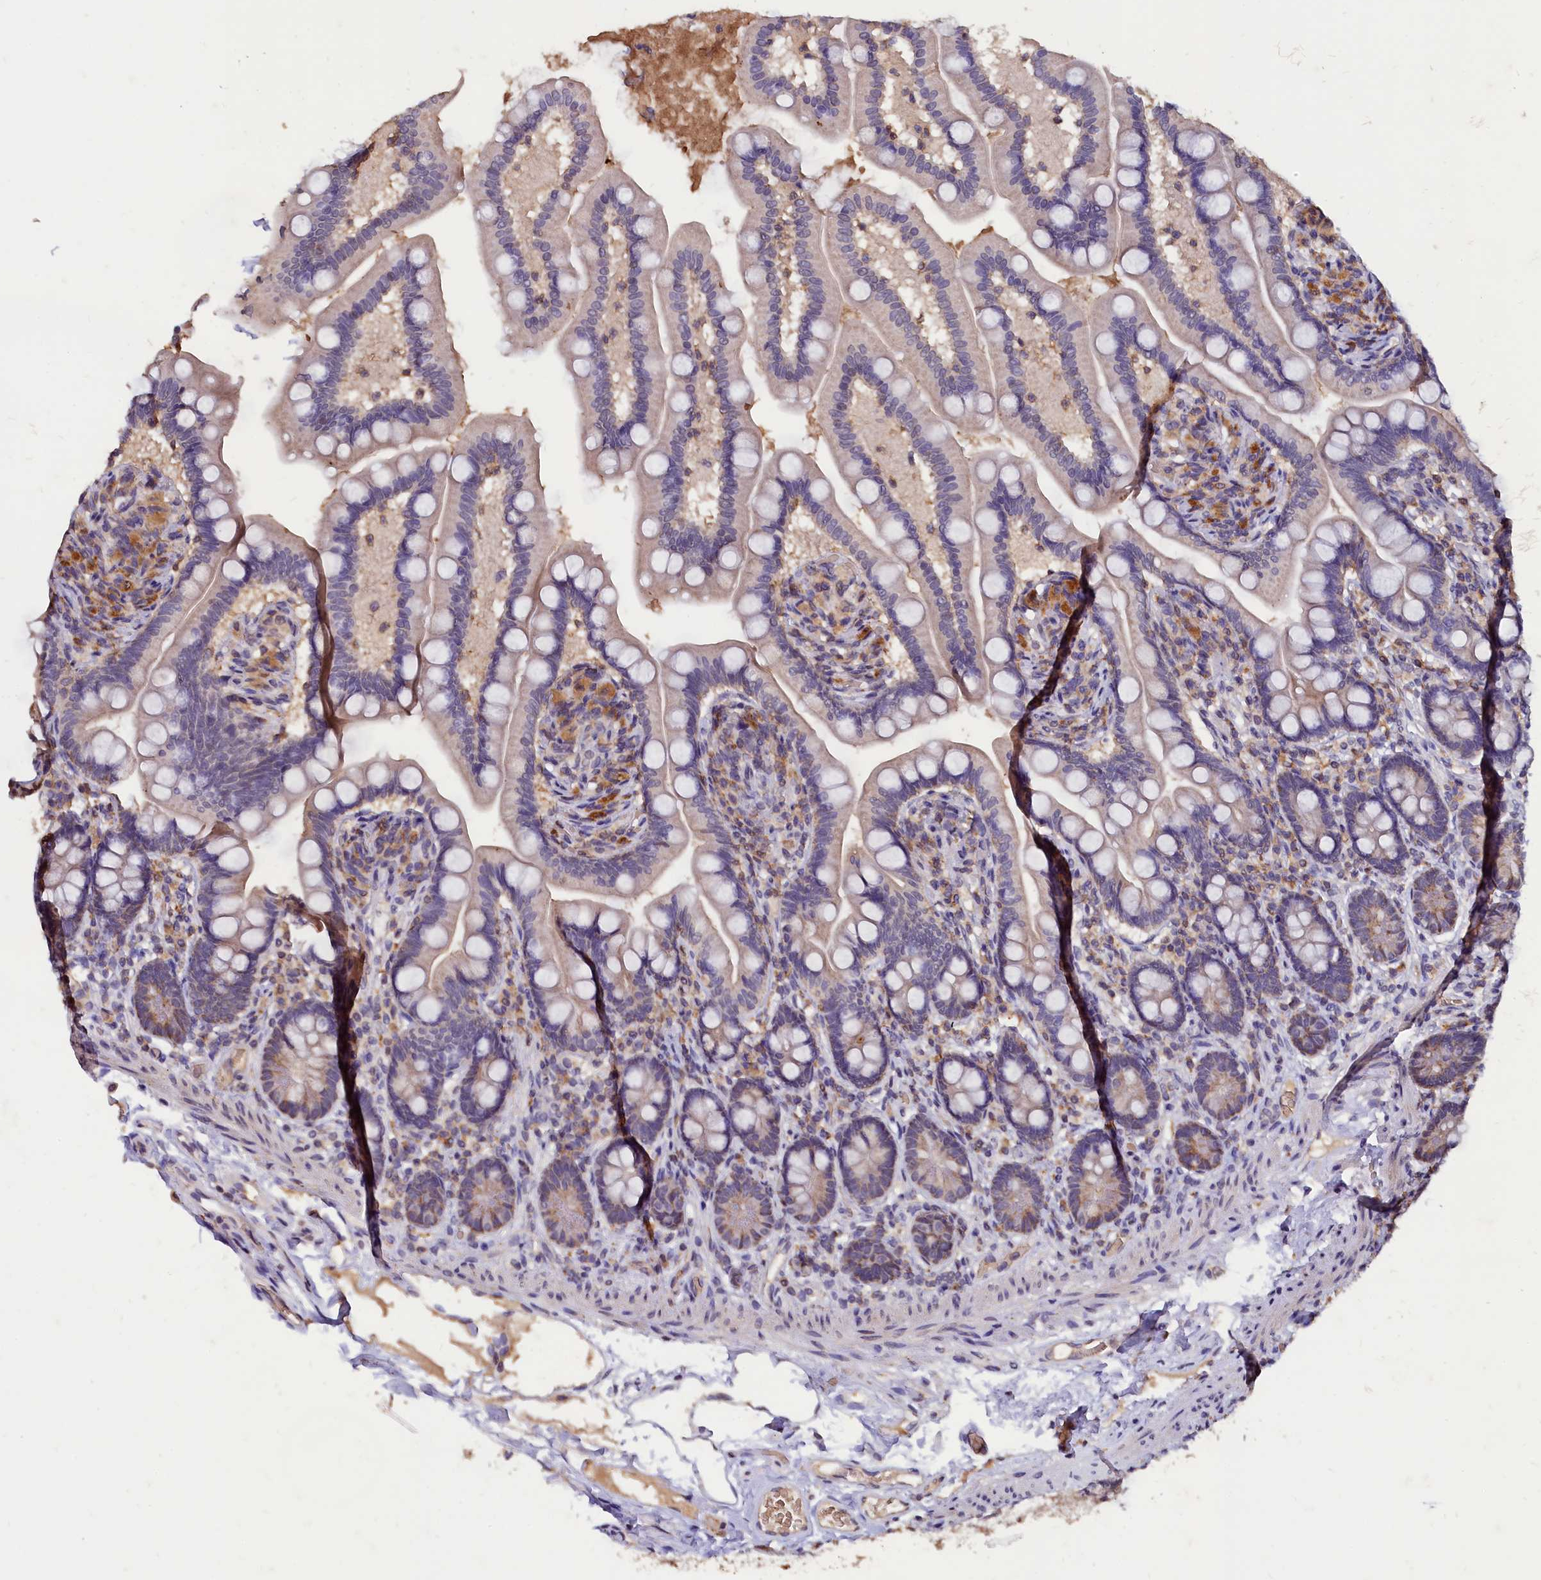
{"staining": {"intensity": "weak", "quantity": "25%-75%", "location": "cytoplasmic/membranous"}, "tissue": "small intestine", "cell_type": "Glandular cells", "image_type": "normal", "snomed": [{"axis": "morphology", "description": "Normal tissue, NOS"}, {"axis": "topography", "description": "Small intestine"}], "caption": "This image reveals immunohistochemistry (IHC) staining of unremarkable human small intestine, with low weak cytoplasmic/membranous expression in about 25%-75% of glandular cells.", "gene": "CSTPP1", "patient": {"sex": "female", "age": 64}}